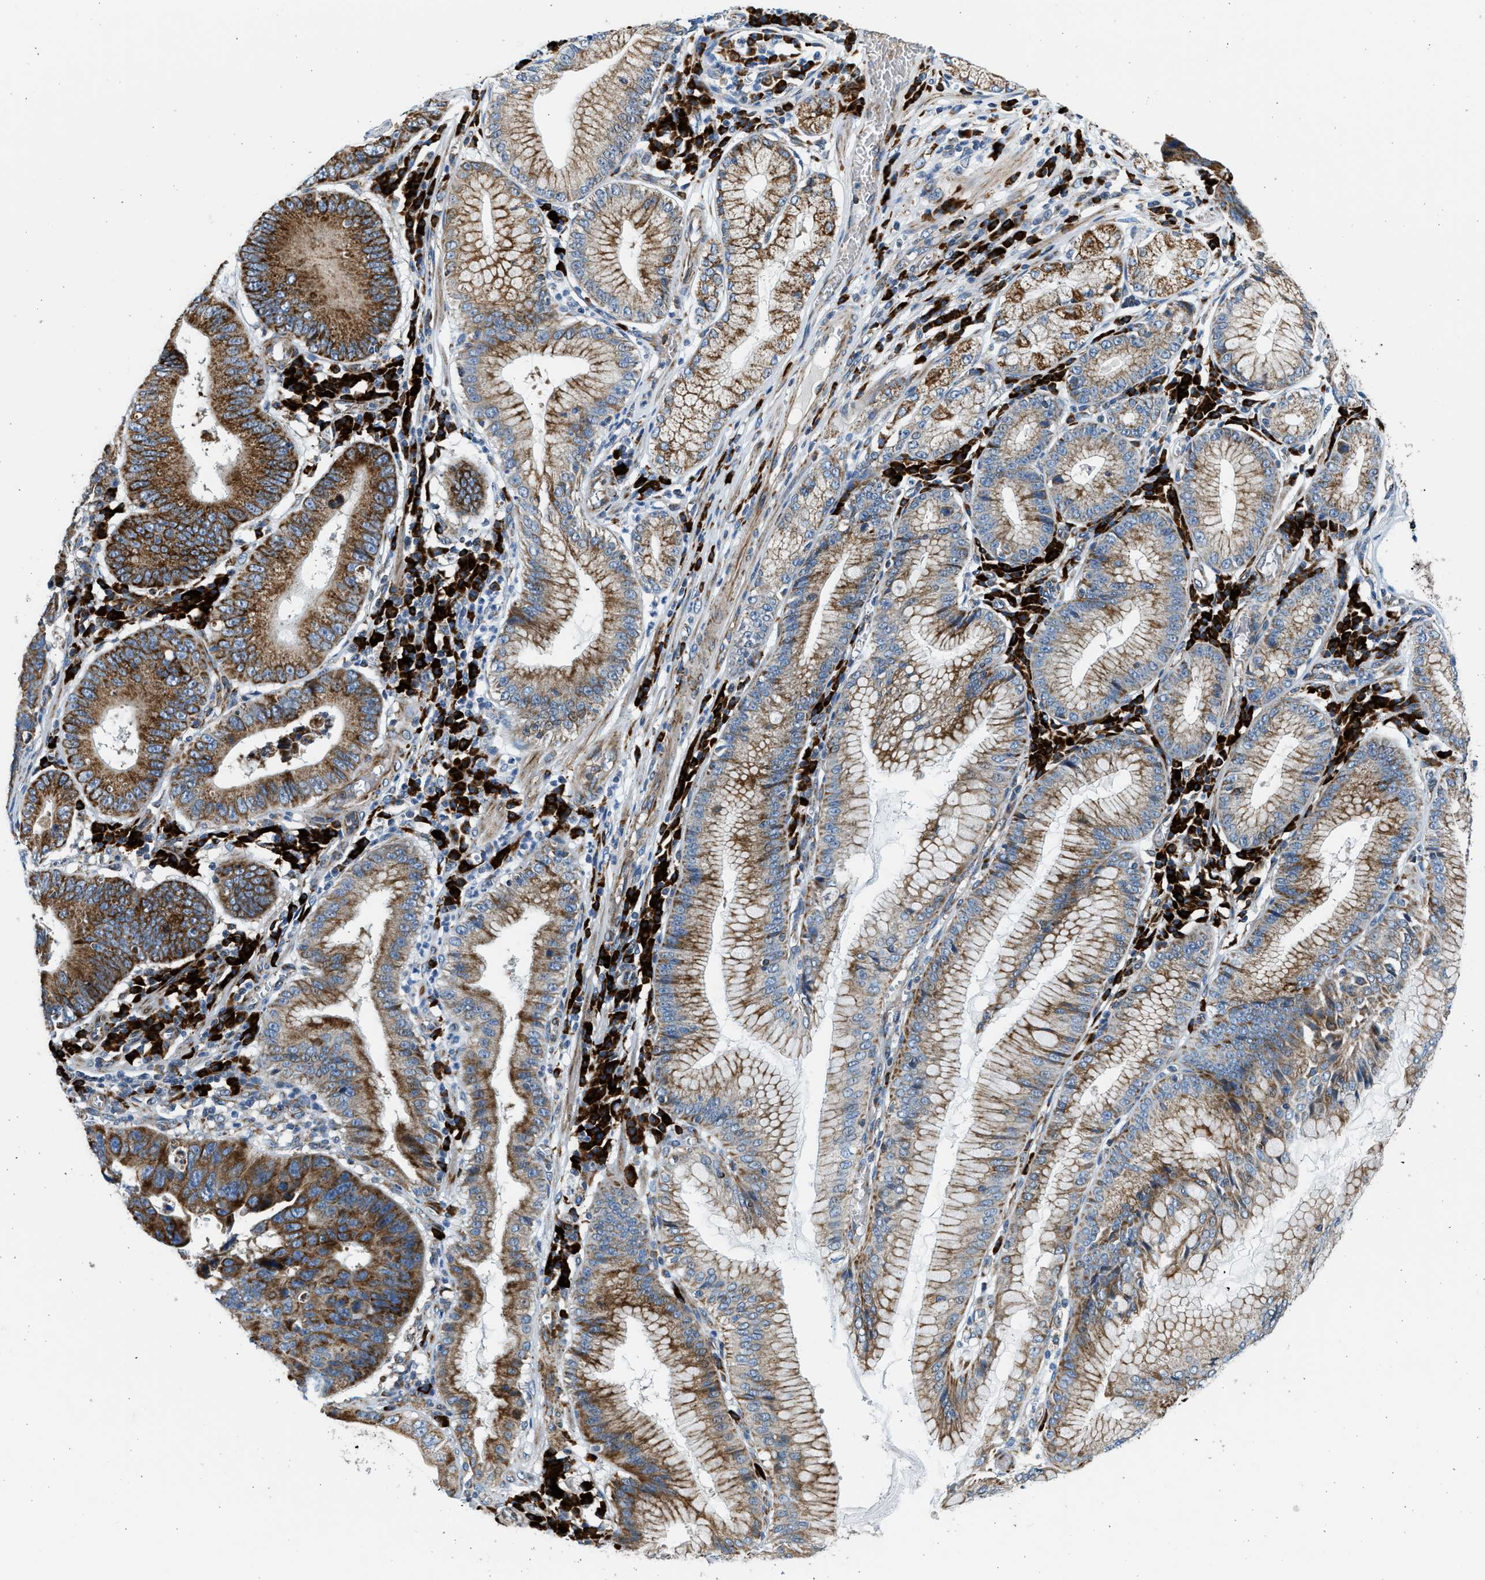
{"staining": {"intensity": "strong", "quantity": ">75%", "location": "cytoplasmic/membranous"}, "tissue": "stomach cancer", "cell_type": "Tumor cells", "image_type": "cancer", "snomed": [{"axis": "morphology", "description": "Adenocarcinoma, NOS"}, {"axis": "topography", "description": "Stomach"}], "caption": "Immunohistochemistry (IHC) image of human stomach cancer (adenocarcinoma) stained for a protein (brown), which shows high levels of strong cytoplasmic/membranous staining in about >75% of tumor cells.", "gene": "KCNMB3", "patient": {"sex": "male", "age": 59}}